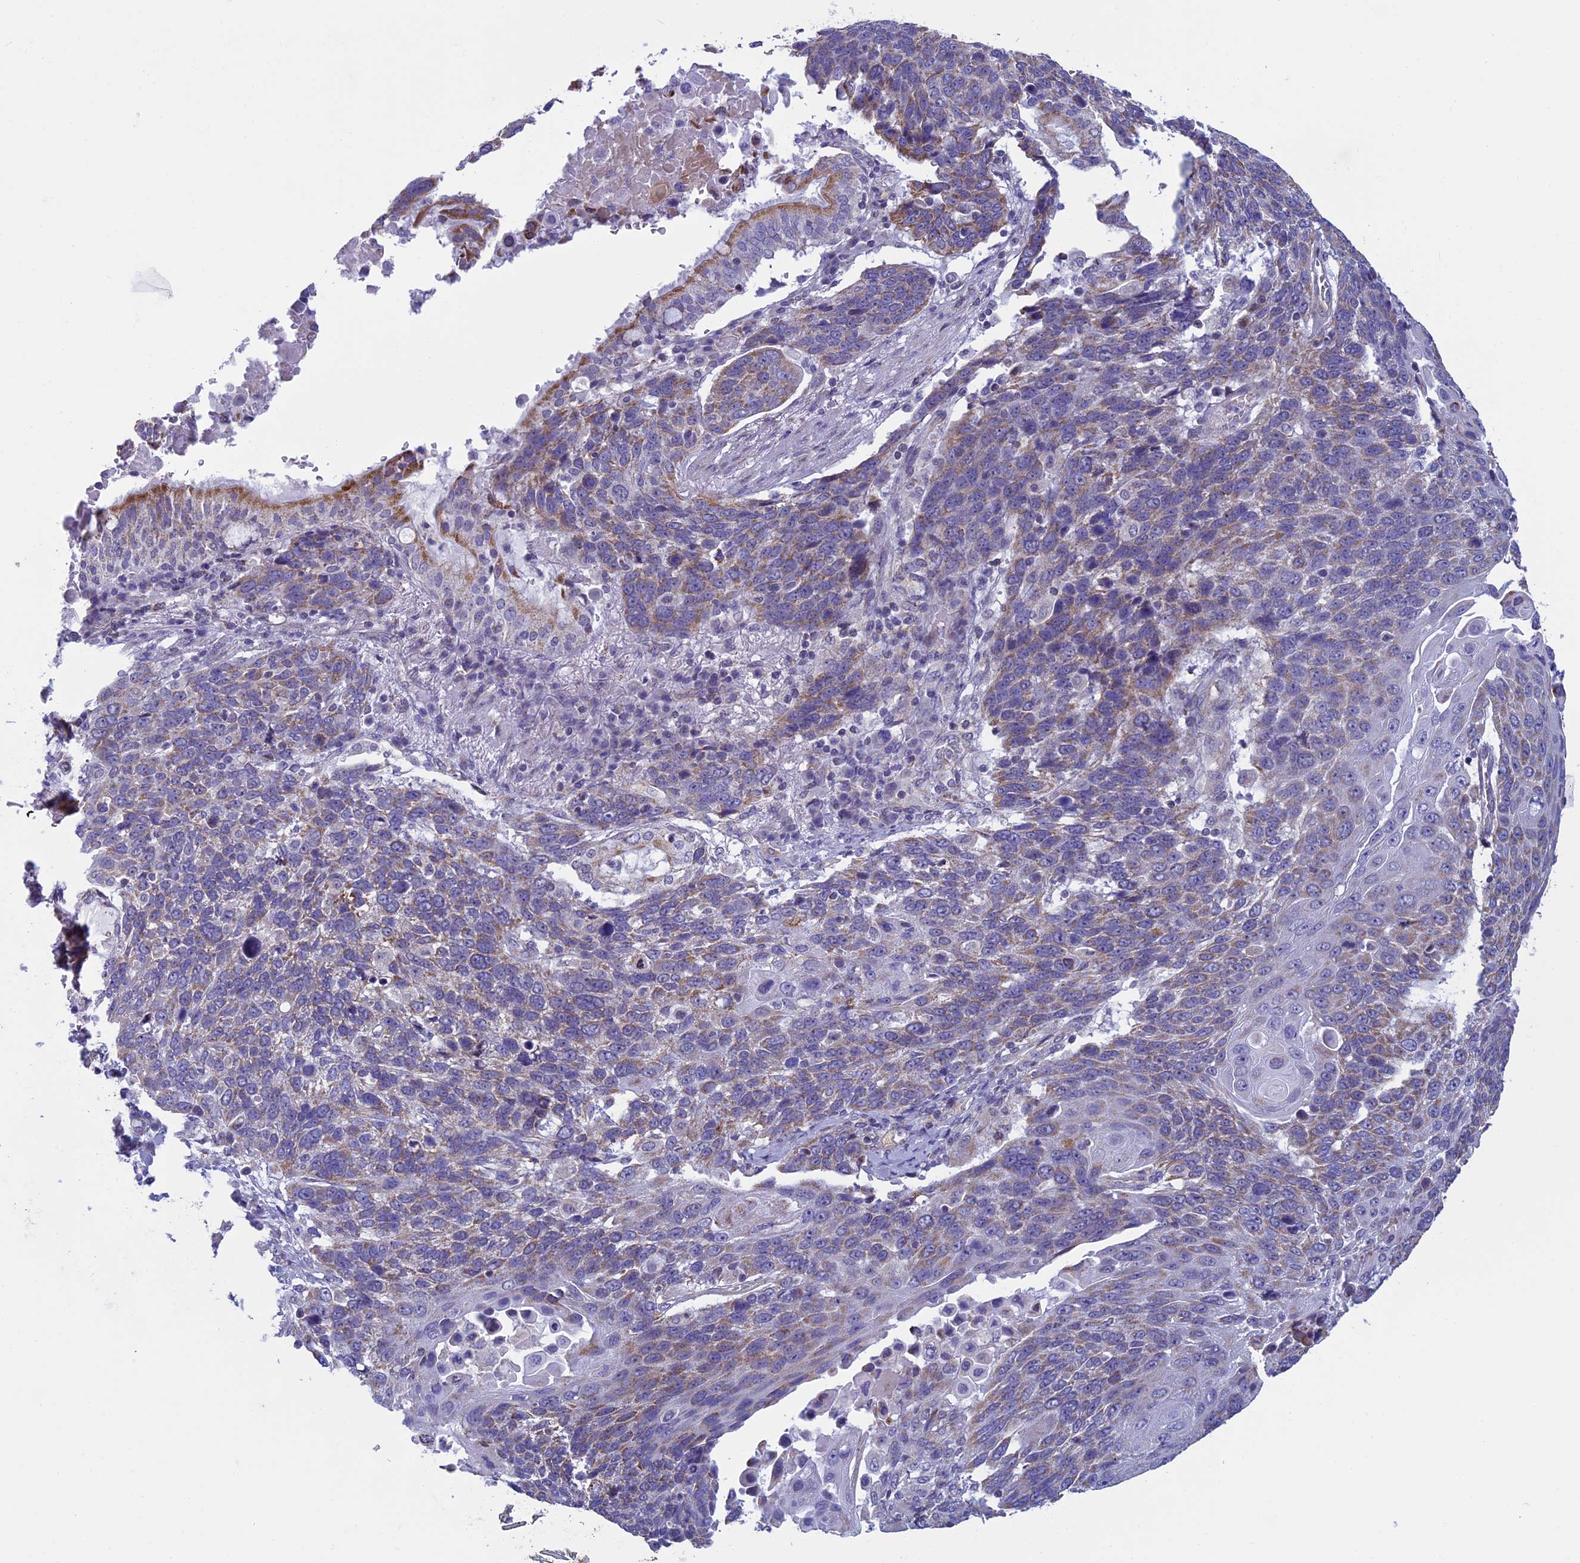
{"staining": {"intensity": "weak", "quantity": "25%-75%", "location": "cytoplasmic/membranous"}, "tissue": "lung cancer", "cell_type": "Tumor cells", "image_type": "cancer", "snomed": [{"axis": "morphology", "description": "Squamous cell carcinoma, NOS"}, {"axis": "topography", "description": "Lung"}], "caption": "IHC histopathology image of neoplastic tissue: lung cancer (squamous cell carcinoma) stained using IHC exhibits low levels of weak protein expression localized specifically in the cytoplasmic/membranous of tumor cells, appearing as a cytoplasmic/membranous brown color.", "gene": "MFSD12", "patient": {"sex": "male", "age": 66}}